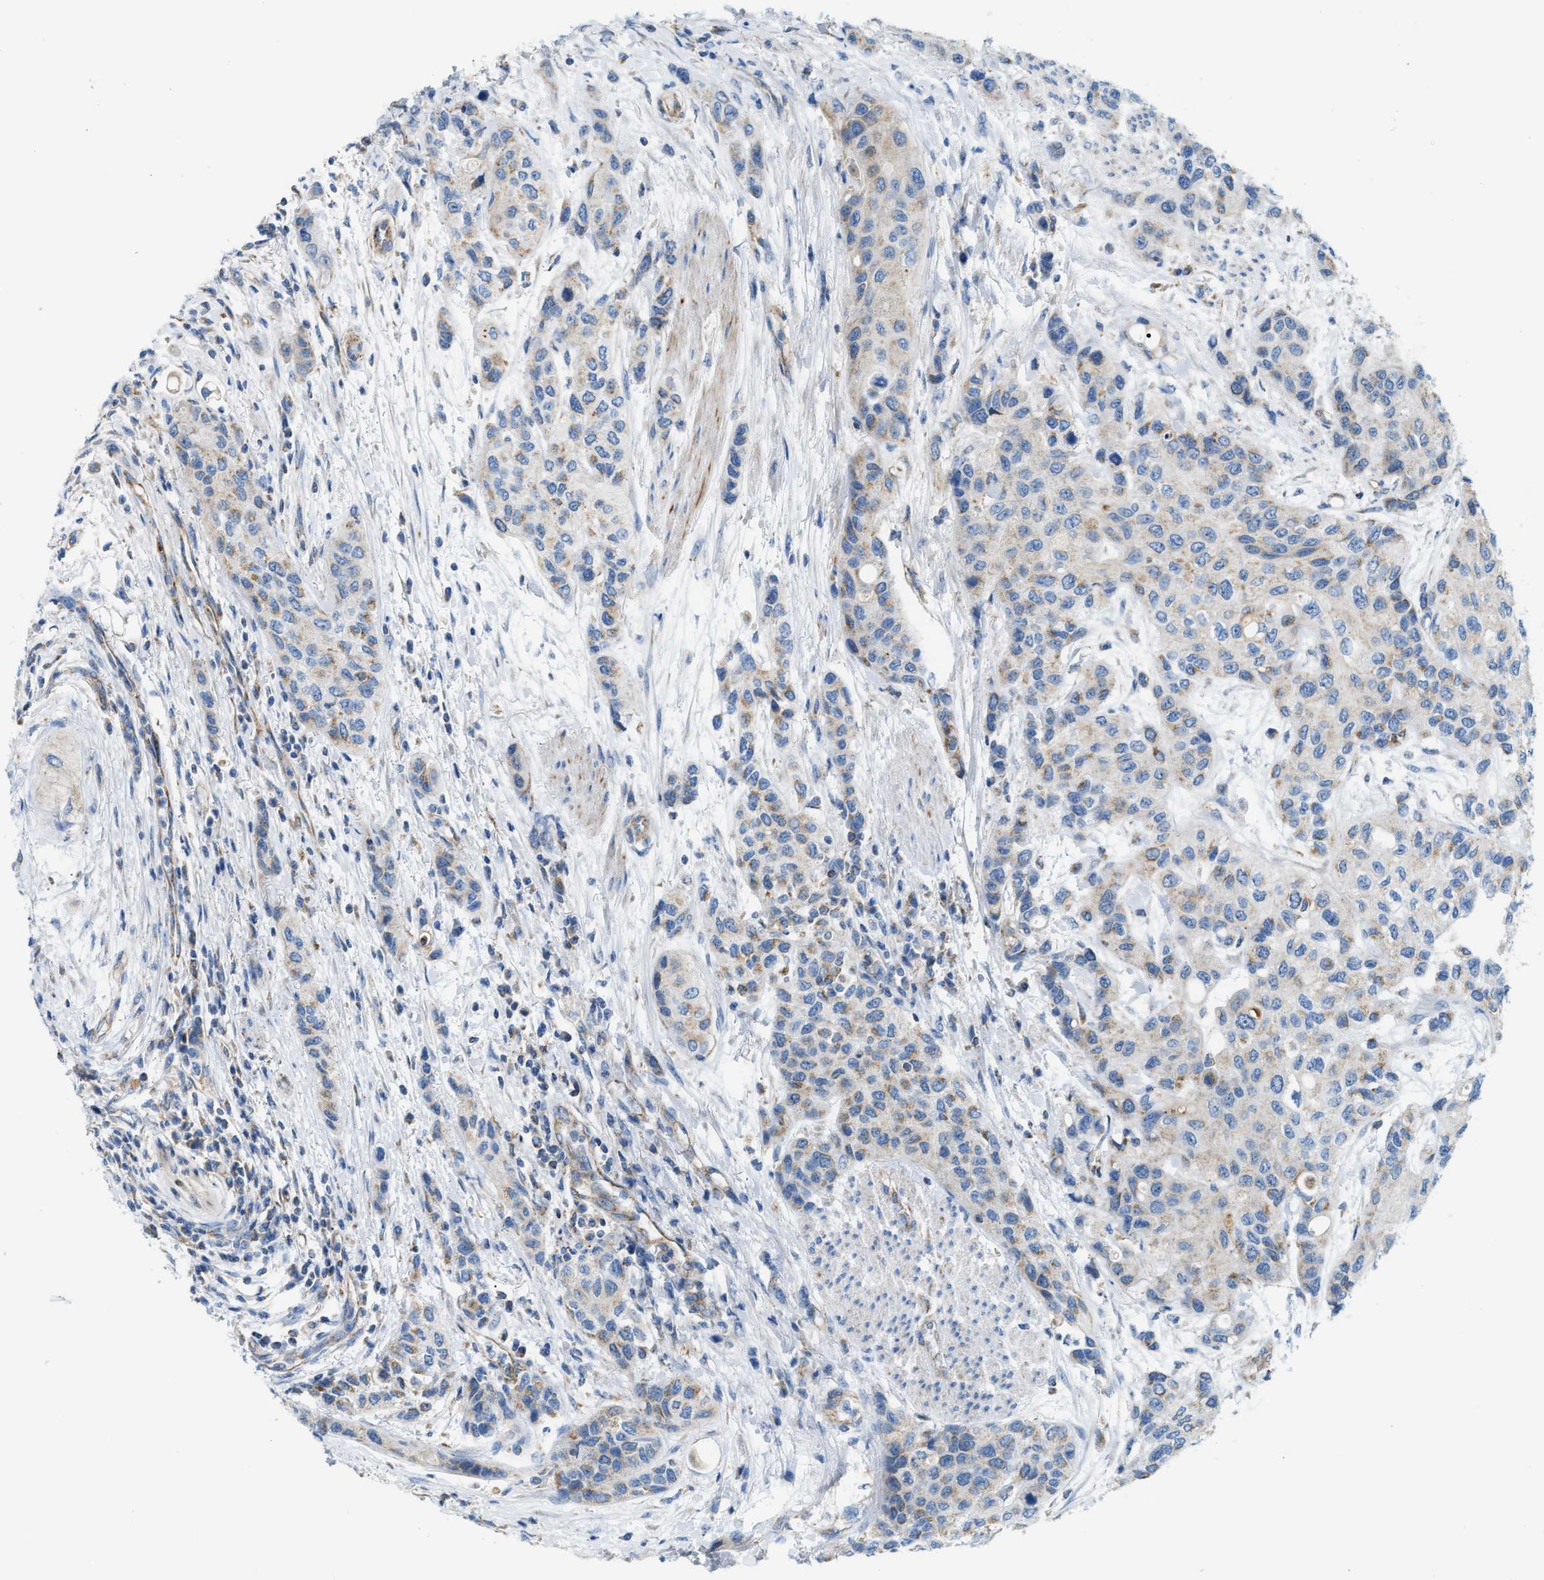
{"staining": {"intensity": "weak", "quantity": "<25%", "location": "cytoplasmic/membranous"}, "tissue": "urothelial cancer", "cell_type": "Tumor cells", "image_type": "cancer", "snomed": [{"axis": "morphology", "description": "Urothelial carcinoma, High grade"}, {"axis": "topography", "description": "Urinary bladder"}], "caption": "Photomicrograph shows no protein expression in tumor cells of high-grade urothelial carcinoma tissue.", "gene": "JADE1", "patient": {"sex": "female", "age": 56}}